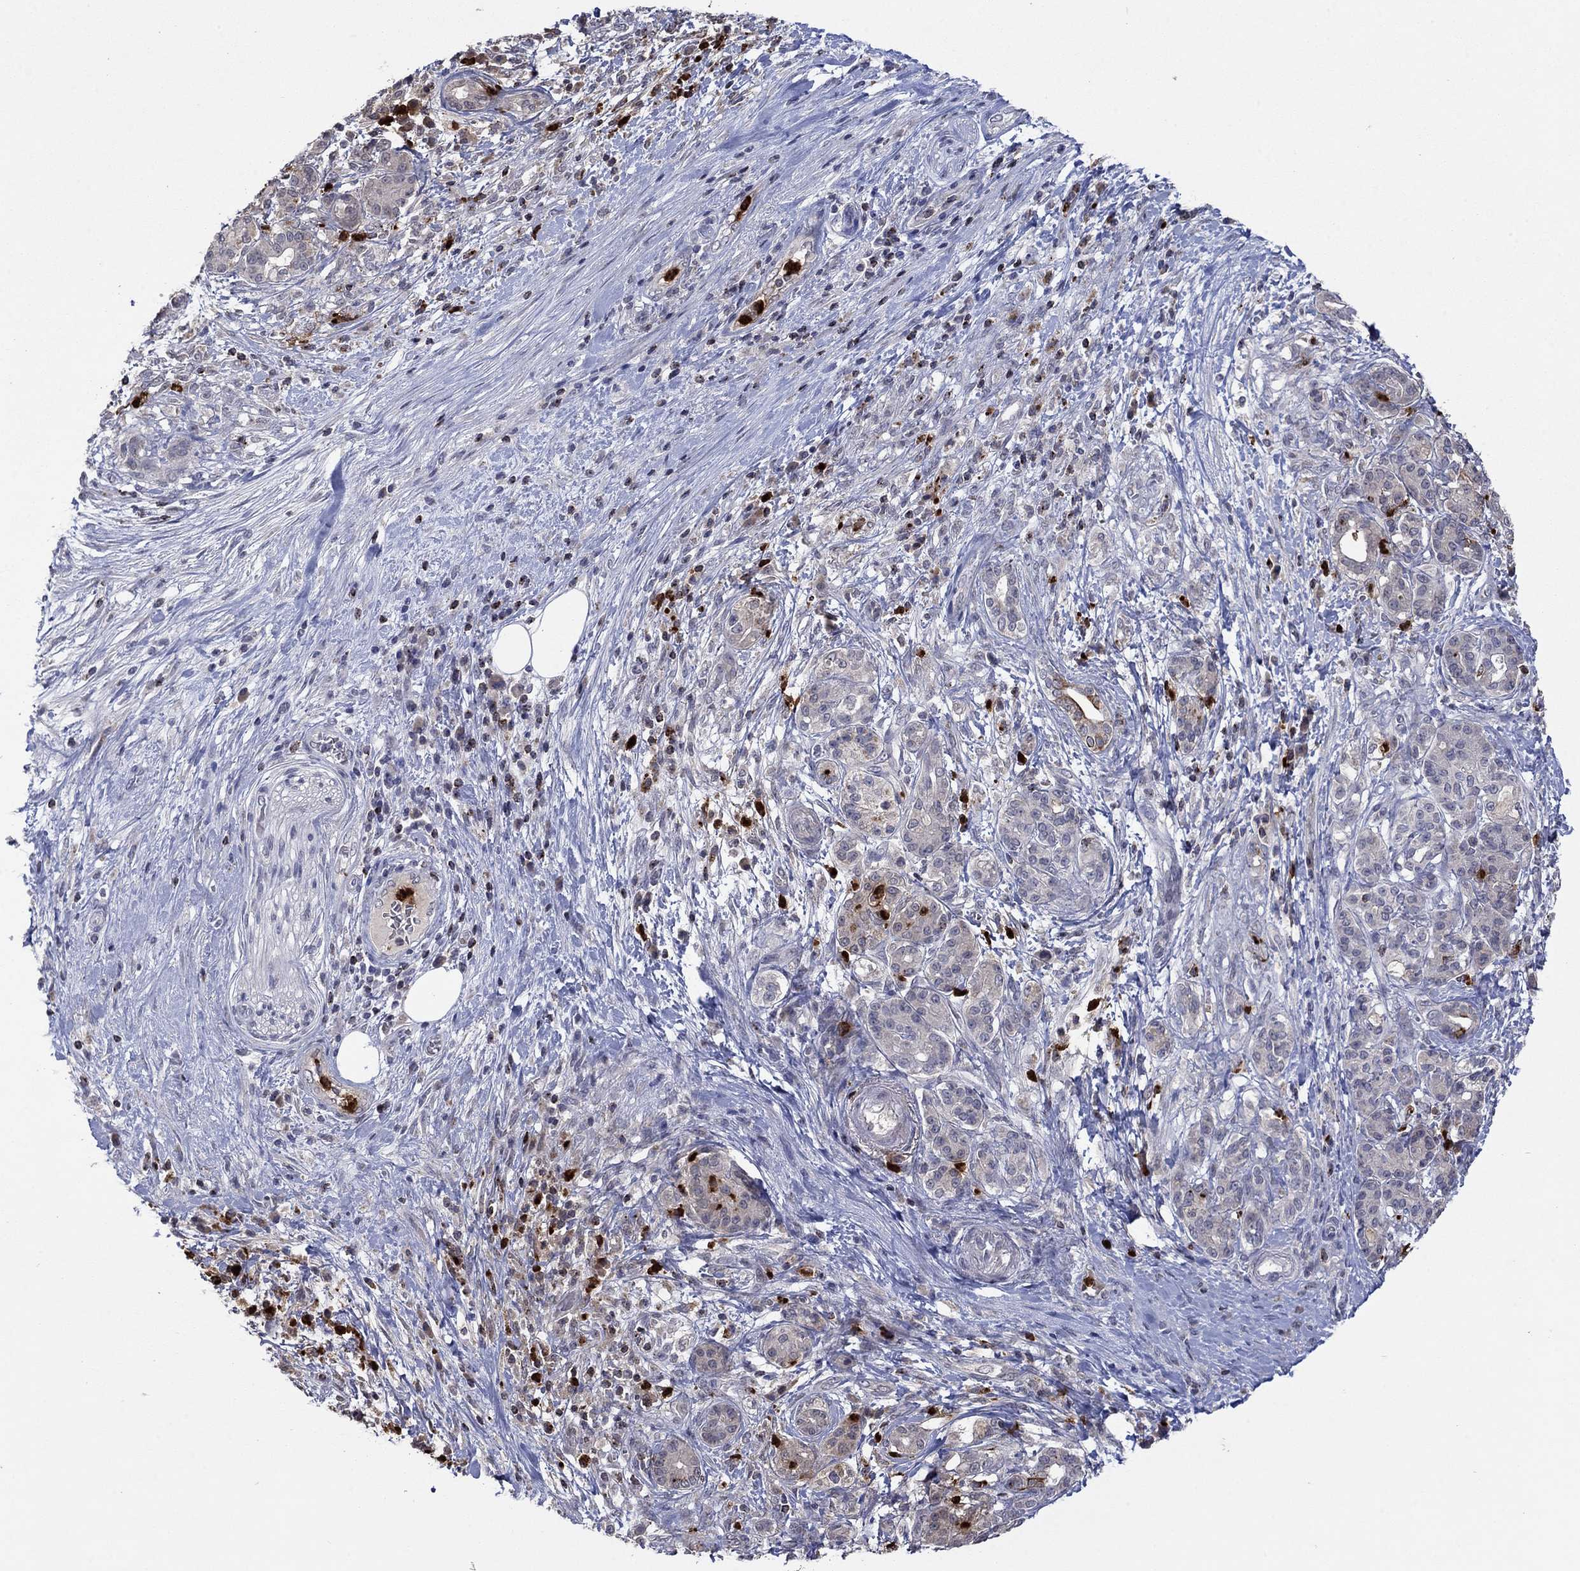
{"staining": {"intensity": "negative", "quantity": "none", "location": "none"}, "tissue": "pancreatic cancer", "cell_type": "Tumor cells", "image_type": "cancer", "snomed": [{"axis": "morphology", "description": "Adenocarcinoma, NOS"}, {"axis": "topography", "description": "Pancreas"}], "caption": "A high-resolution photomicrograph shows immunohistochemistry (IHC) staining of pancreatic adenocarcinoma, which exhibits no significant positivity in tumor cells.", "gene": "CCL5", "patient": {"sex": "female", "age": 73}}